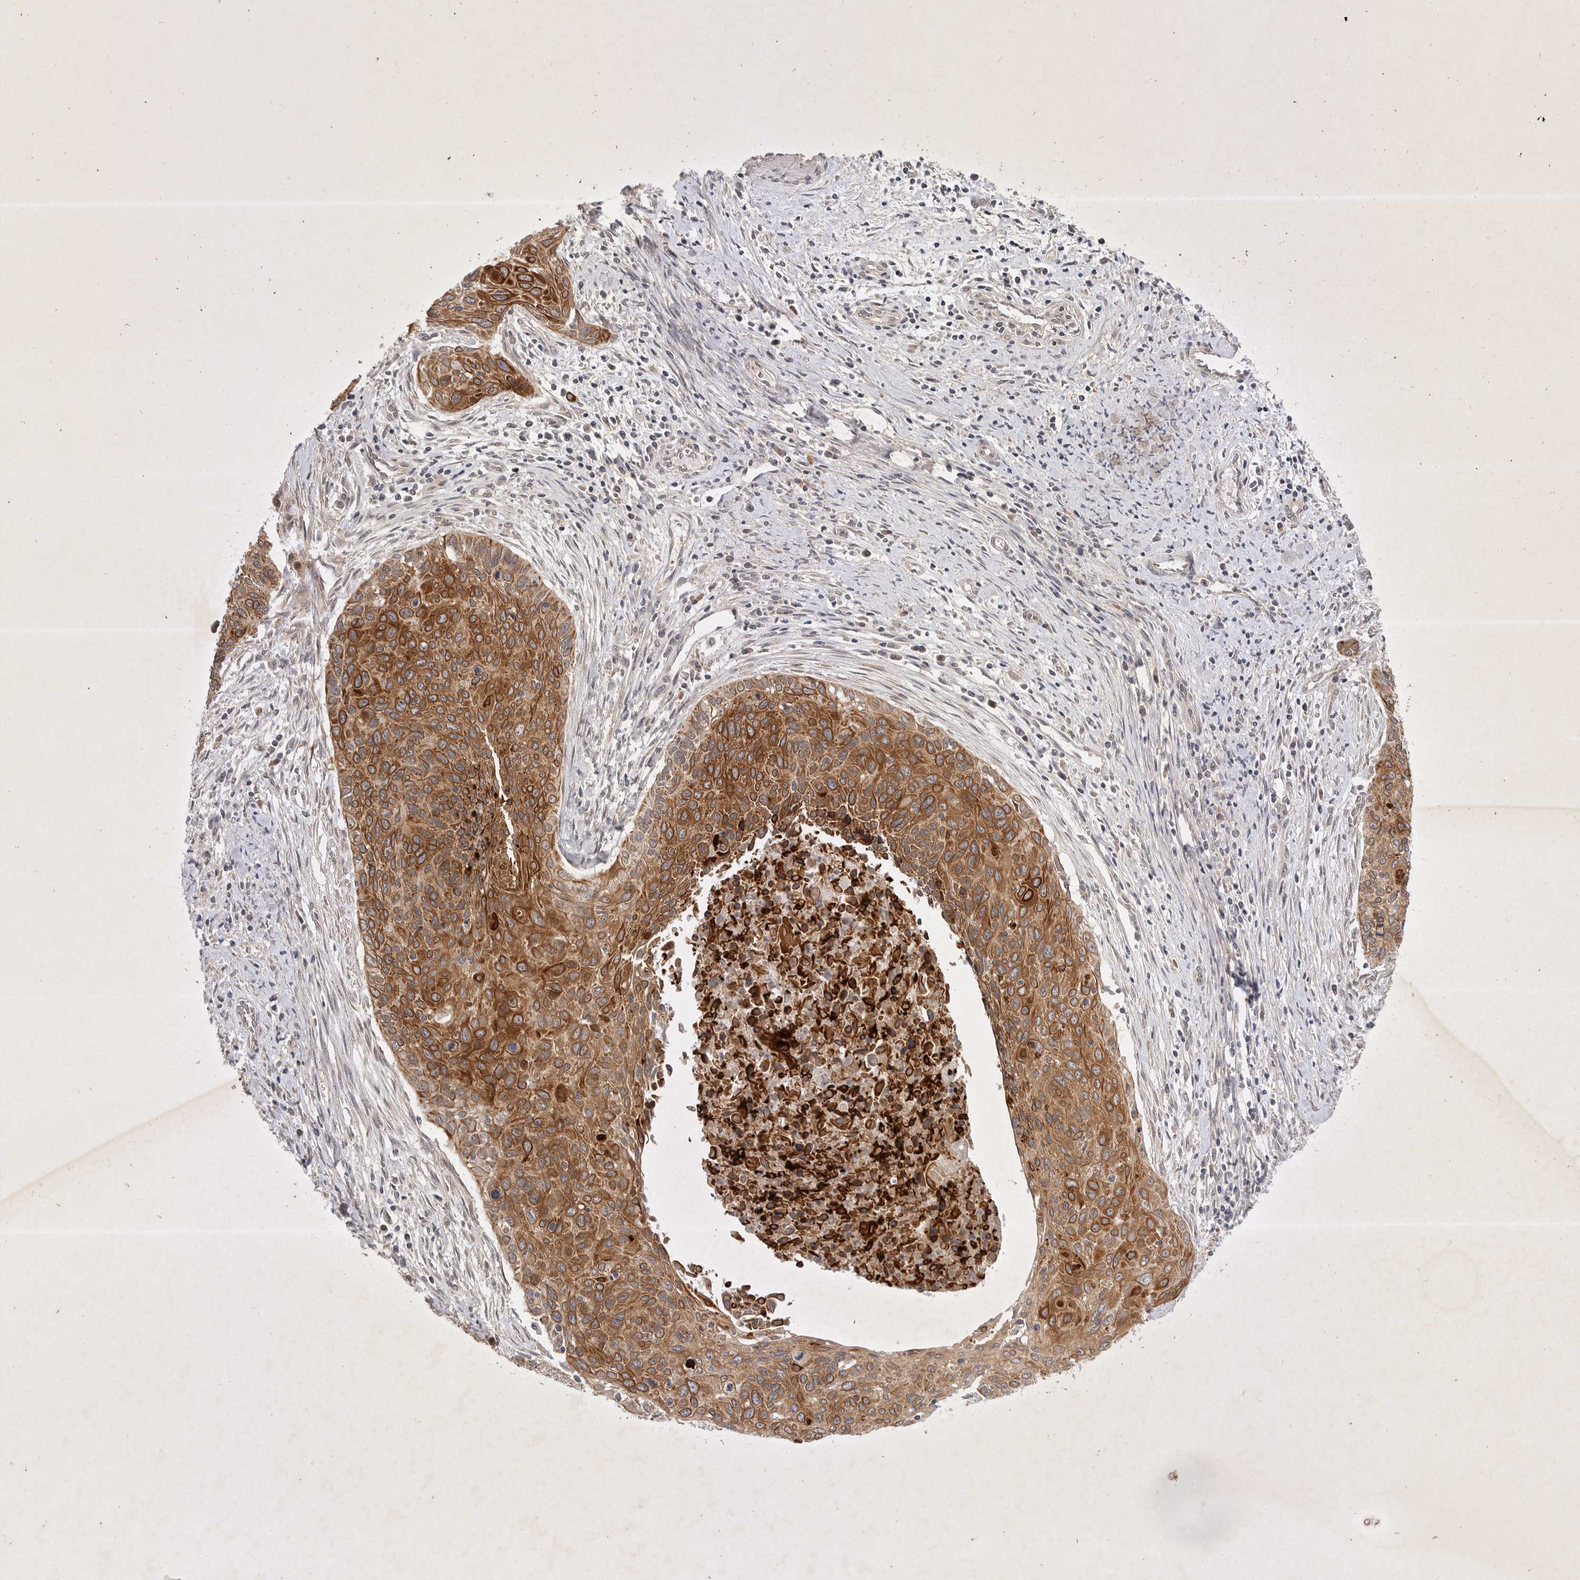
{"staining": {"intensity": "strong", "quantity": ">75%", "location": "cytoplasmic/membranous"}, "tissue": "cervical cancer", "cell_type": "Tumor cells", "image_type": "cancer", "snomed": [{"axis": "morphology", "description": "Squamous cell carcinoma, NOS"}, {"axis": "topography", "description": "Cervix"}], "caption": "Cervical squamous cell carcinoma stained with a protein marker reveals strong staining in tumor cells.", "gene": "PTPDC1", "patient": {"sex": "female", "age": 55}}